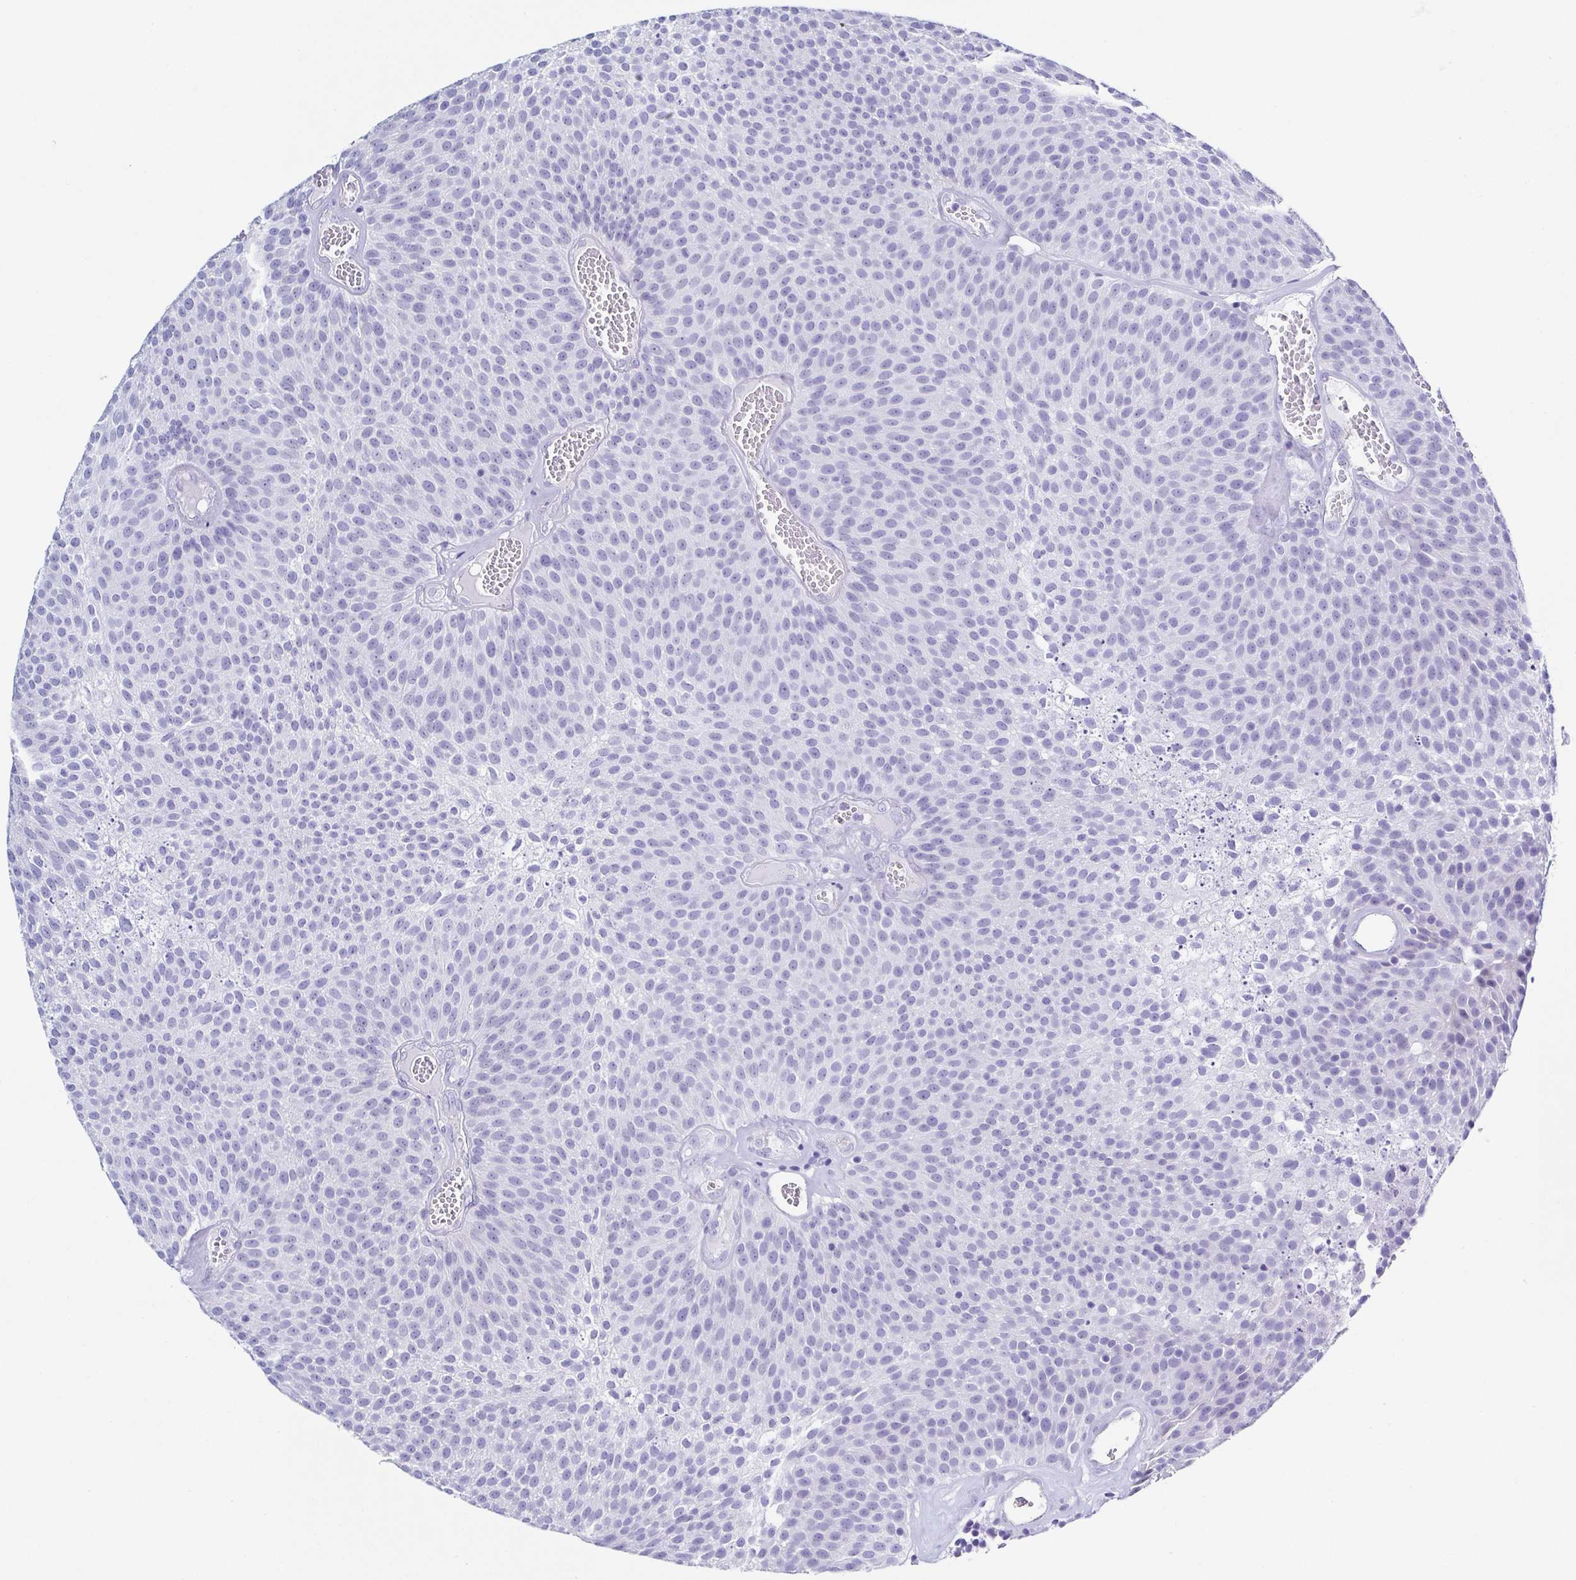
{"staining": {"intensity": "negative", "quantity": "none", "location": "none"}, "tissue": "urothelial cancer", "cell_type": "Tumor cells", "image_type": "cancer", "snomed": [{"axis": "morphology", "description": "Urothelial carcinoma, Low grade"}, {"axis": "topography", "description": "Urinary bladder"}], "caption": "Urothelial cancer stained for a protein using IHC shows no staining tumor cells.", "gene": "TNNT2", "patient": {"sex": "female", "age": 79}}